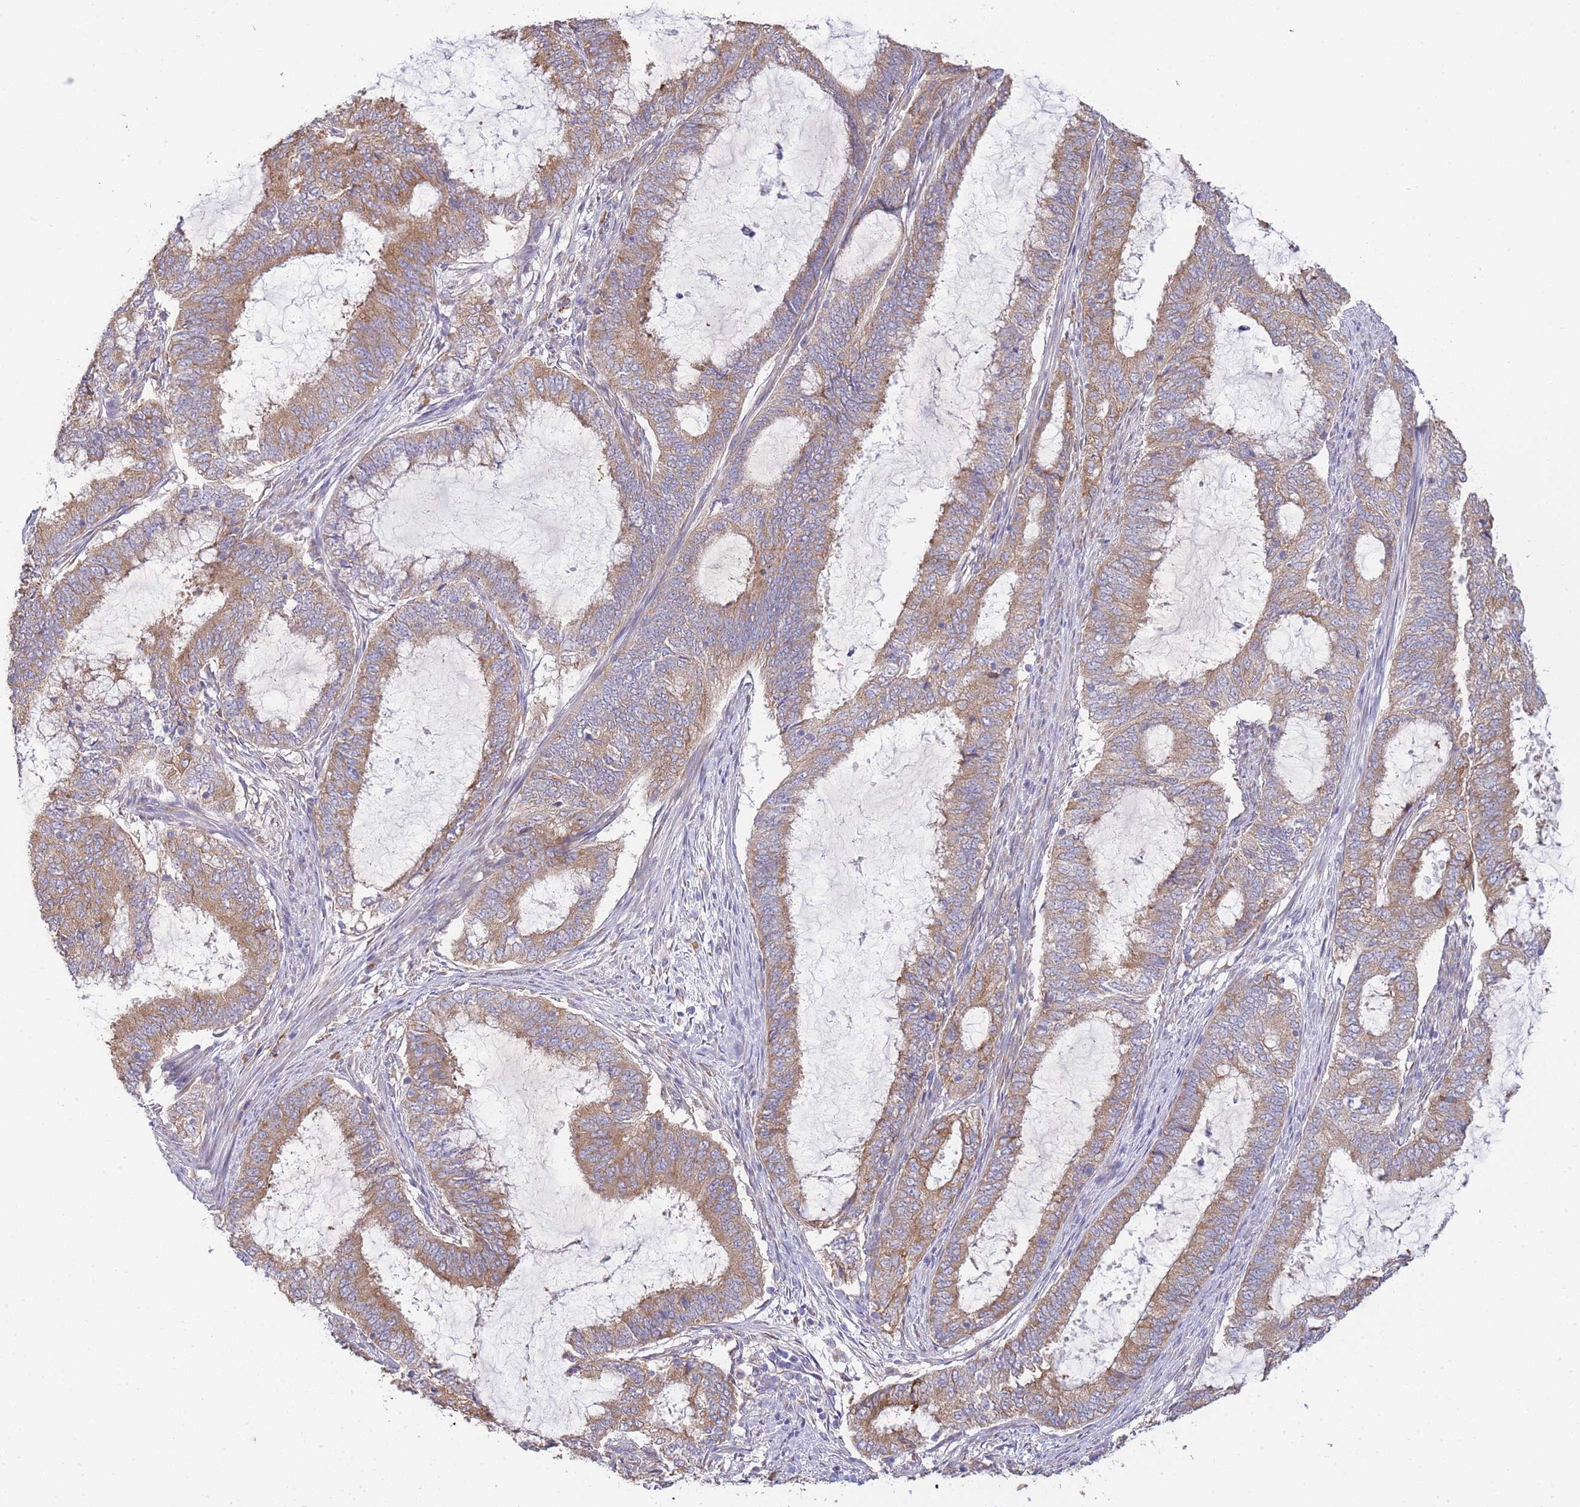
{"staining": {"intensity": "moderate", "quantity": ">75%", "location": "cytoplasmic/membranous"}, "tissue": "endometrial cancer", "cell_type": "Tumor cells", "image_type": "cancer", "snomed": [{"axis": "morphology", "description": "Adenocarcinoma, NOS"}, {"axis": "topography", "description": "Endometrium"}], "caption": "Endometrial cancer (adenocarcinoma) stained with a brown dye demonstrates moderate cytoplasmic/membranous positive expression in about >75% of tumor cells.", "gene": "BEX1", "patient": {"sex": "female", "age": 51}}